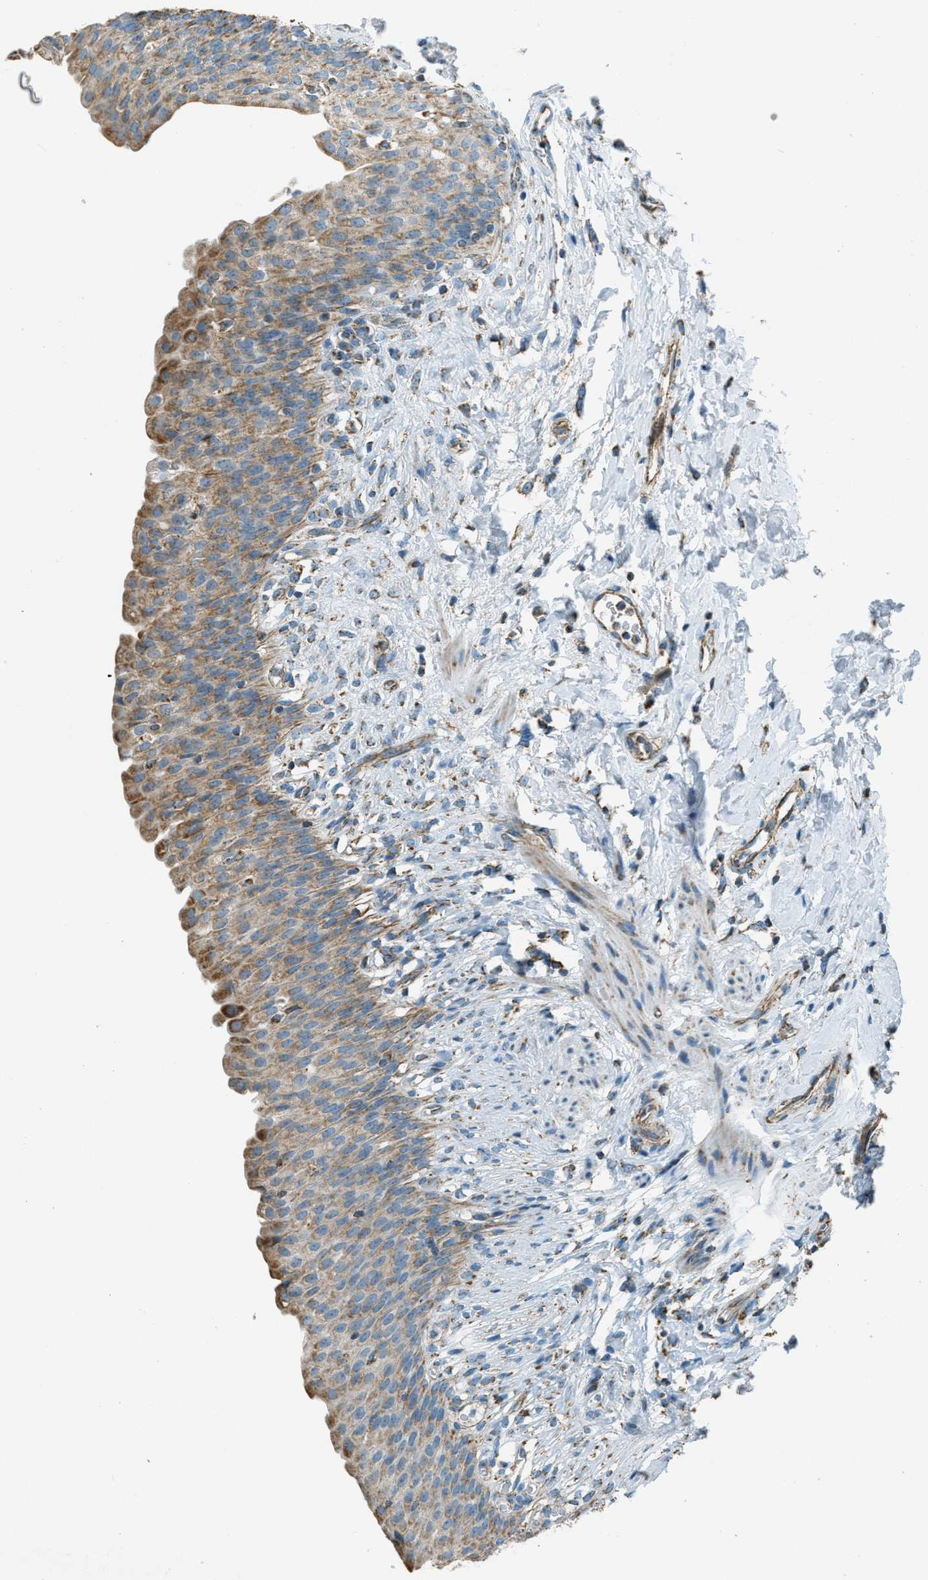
{"staining": {"intensity": "moderate", "quantity": ">75%", "location": "cytoplasmic/membranous"}, "tissue": "urinary bladder", "cell_type": "Urothelial cells", "image_type": "normal", "snomed": [{"axis": "morphology", "description": "Normal tissue, NOS"}, {"axis": "topography", "description": "Urinary bladder"}], "caption": "Unremarkable urinary bladder shows moderate cytoplasmic/membranous expression in about >75% of urothelial cells (Brightfield microscopy of DAB IHC at high magnification)..", "gene": "CHST15", "patient": {"sex": "female", "age": 79}}